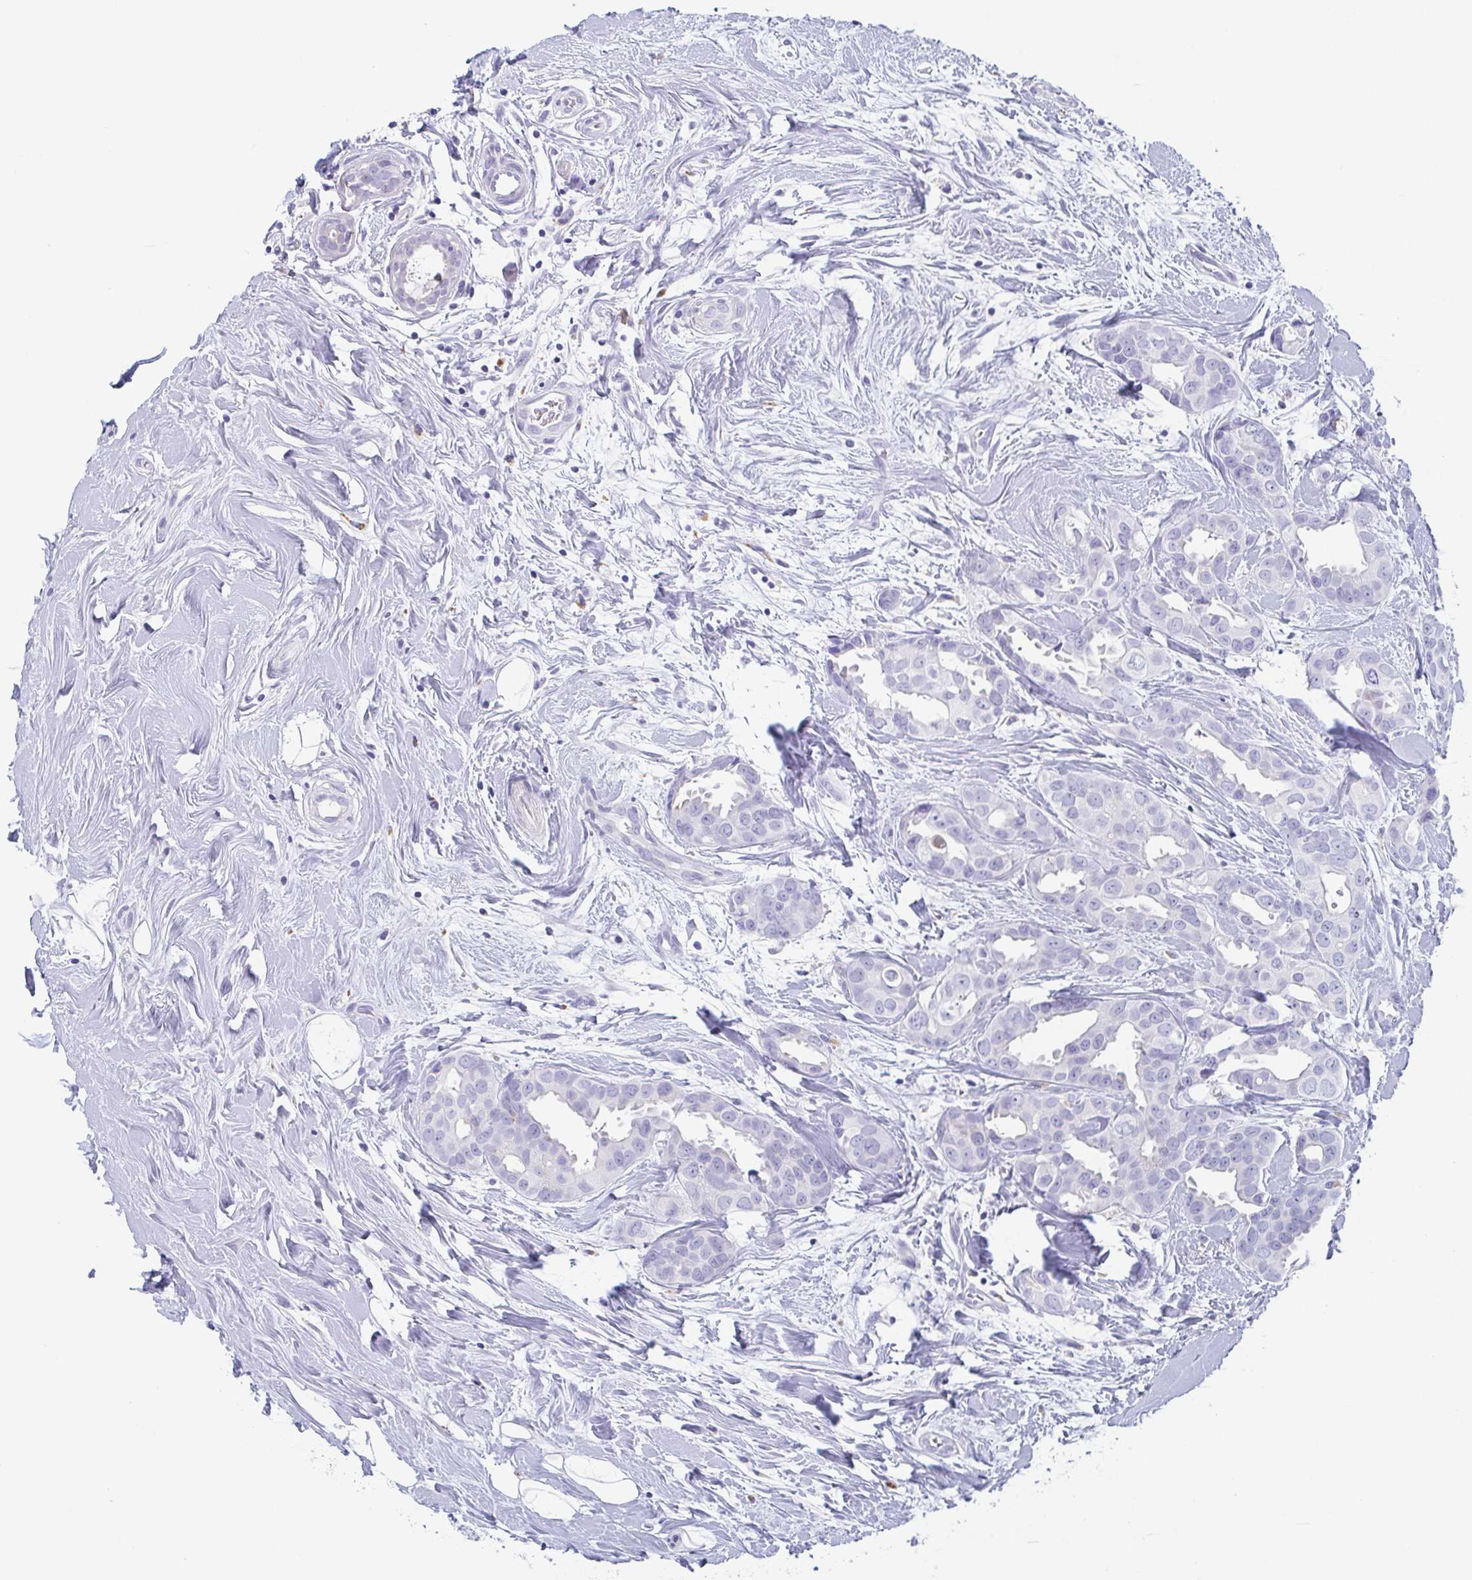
{"staining": {"intensity": "negative", "quantity": "none", "location": "none"}, "tissue": "breast cancer", "cell_type": "Tumor cells", "image_type": "cancer", "snomed": [{"axis": "morphology", "description": "Duct carcinoma"}, {"axis": "topography", "description": "Breast"}], "caption": "This is a micrograph of immunohistochemistry staining of breast intraductal carcinoma, which shows no expression in tumor cells.", "gene": "TAGLN3", "patient": {"sex": "female", "age": 45}}